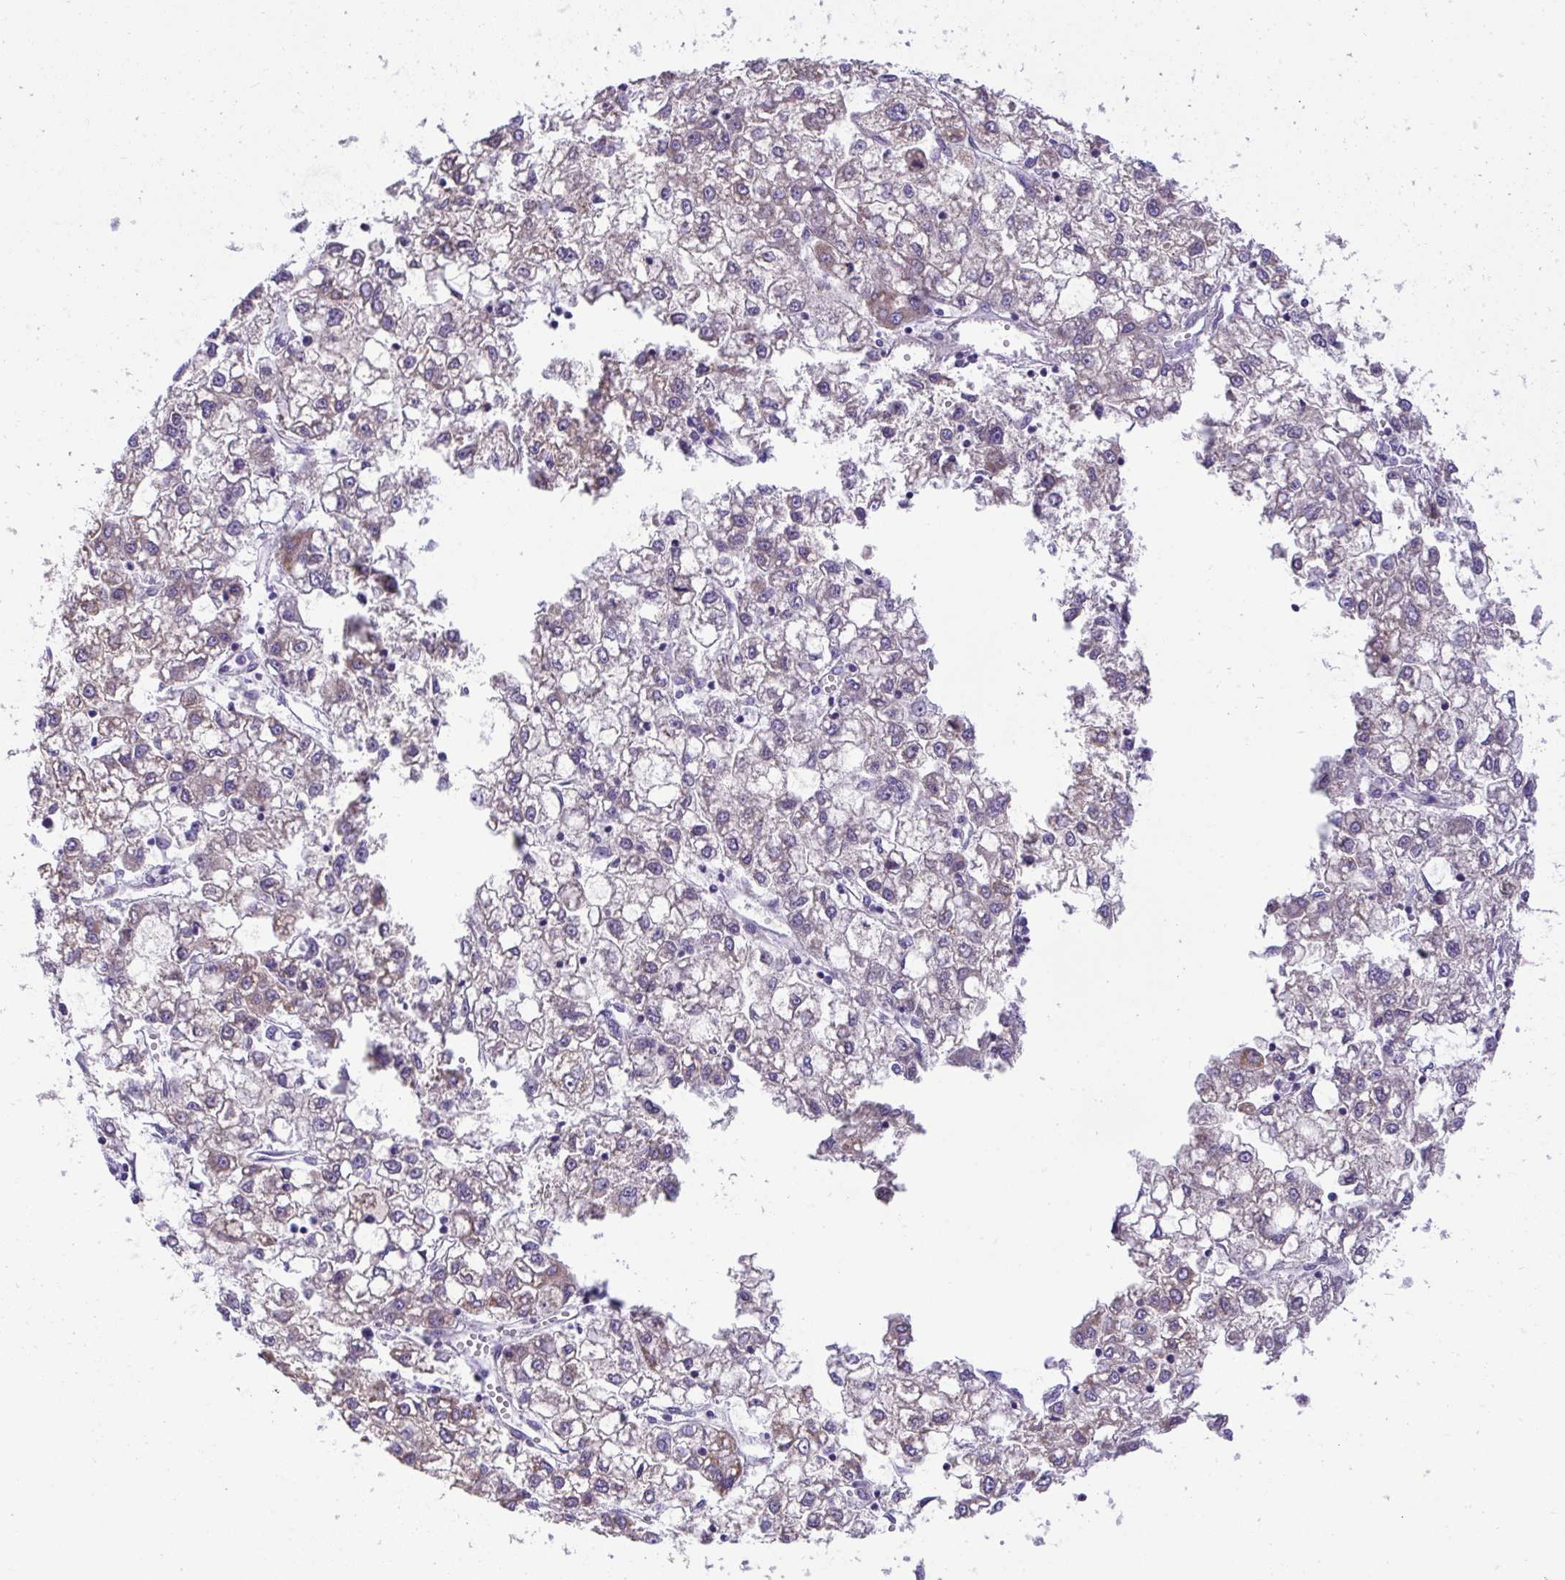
{"staining": {"intensity": "weak", "quantity": "25%-75%", "location": "cytoplasmic/membranous"}, "tissue": "liver cancer", "cell_type": "Tumor cells", "image_type": "cancer", "snomed": [{"axis": "morphology", "description": "Carcinoma, Hepatocellular, NOS"}, {"axis": "topography", "description": "Liver"}], "caption": "A micrograph showing weak cytoplasmic/membranous expression in about 25%-75% of tumor cells in hepatocellular carcinoma (liver), as visualized by brown immunohistochemical staining.", "gene": "PLA2G12B", "patient": {"sex": "male", "age": 40}}